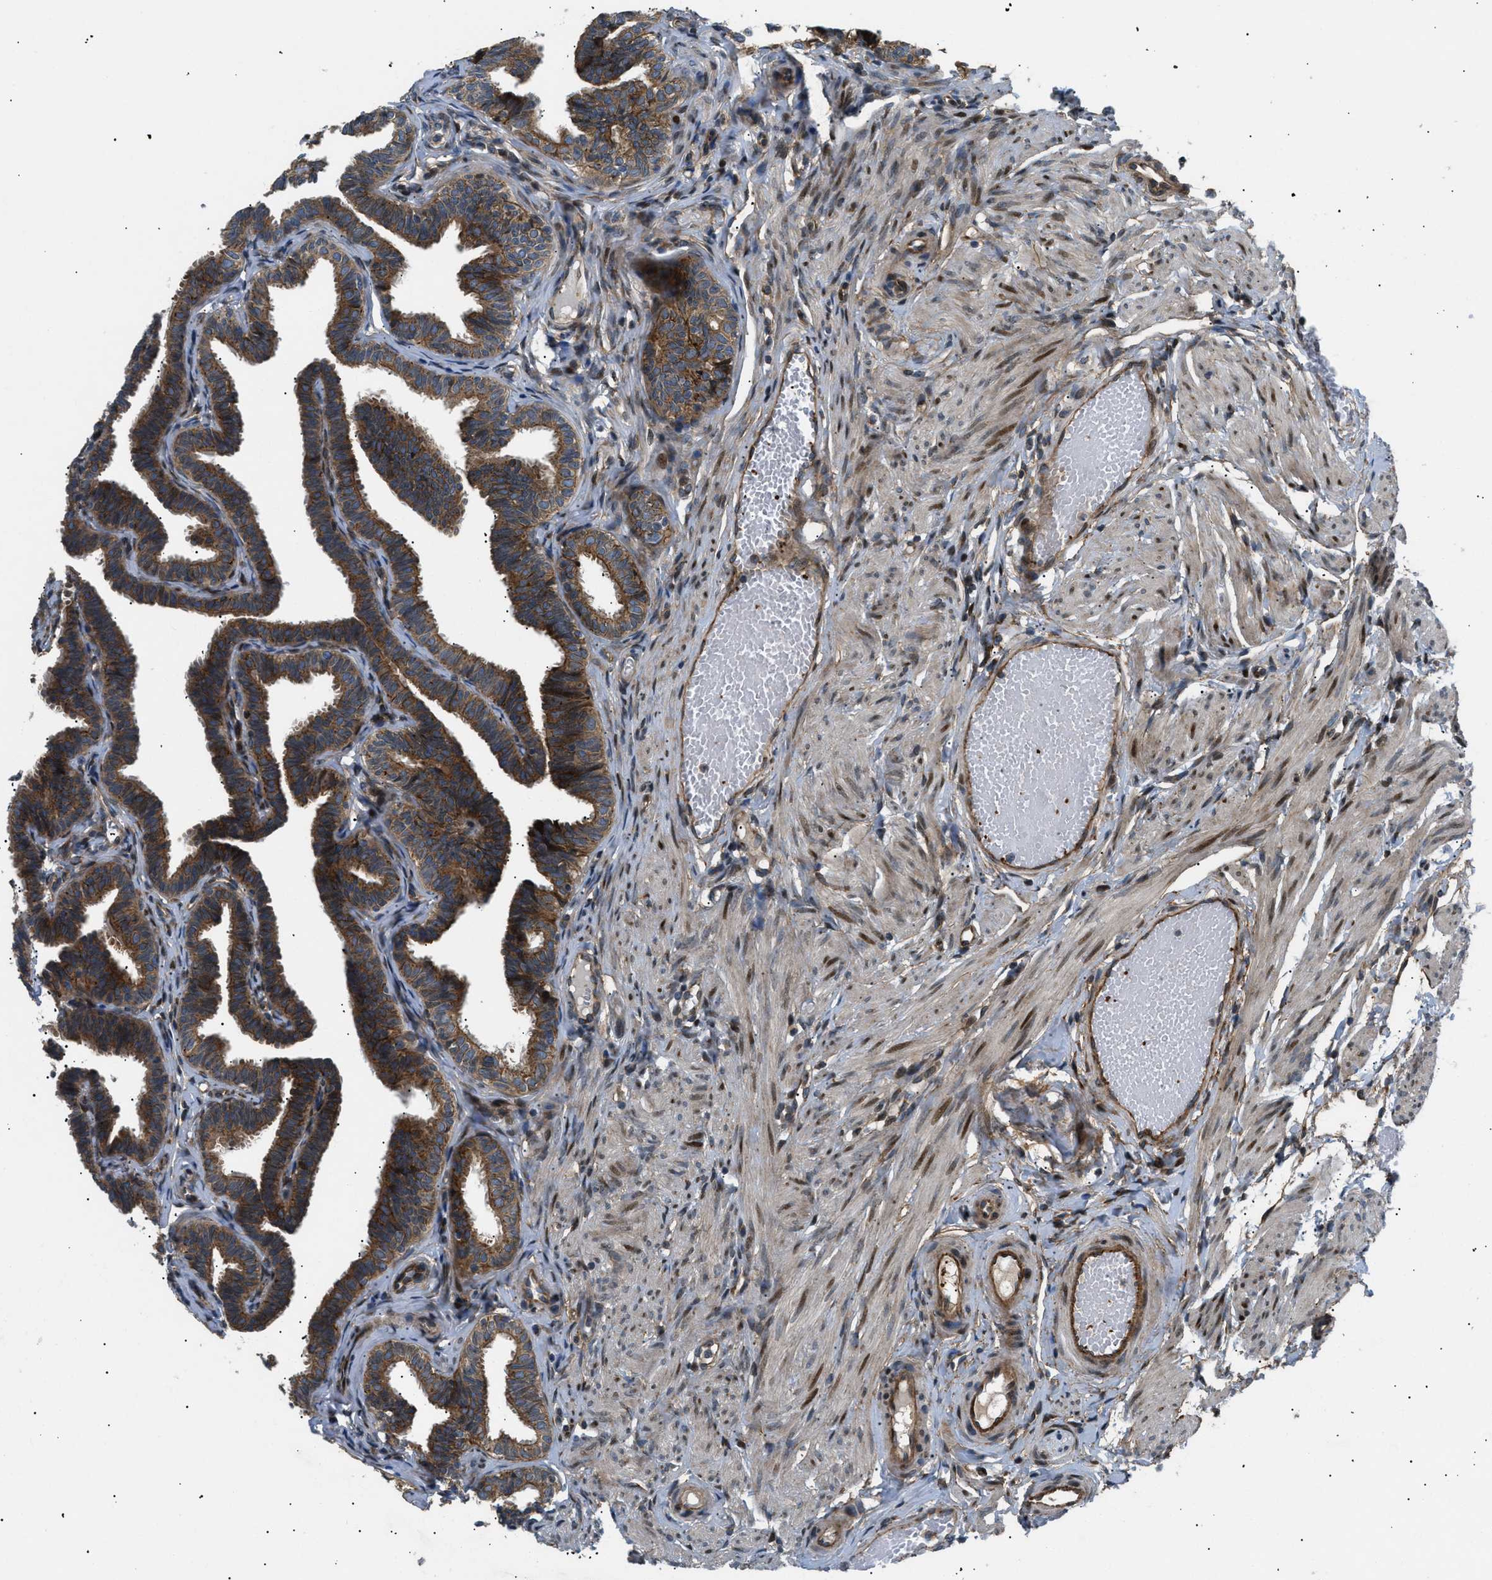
{"staining": {"intensity": "moderate", "quantity": ">75%", "location": "cytoplasmic/membranous"}, "tissue": "fallopian tube", "cell_type": "Glandular cells", "image_type": "normal", "snomed": [{"axis": "morphology", "description": "Normal tissue, NOS"}, {"axis": "topography", "description": "Fallopian tube"}, {"axis": "topography", "description": "Ovary"}], "caption": "Immunohistochemistry (DAB) staining of unremarkable fallopian tube reveals moderate cytoplasmic/membranous protein positivity in approximately >75% of glandular cells. (DAB IHC with brightfield microscopy, high magnification).", "gene": "LYSMD3", "patient": {"sex": "female", "age": 23}}